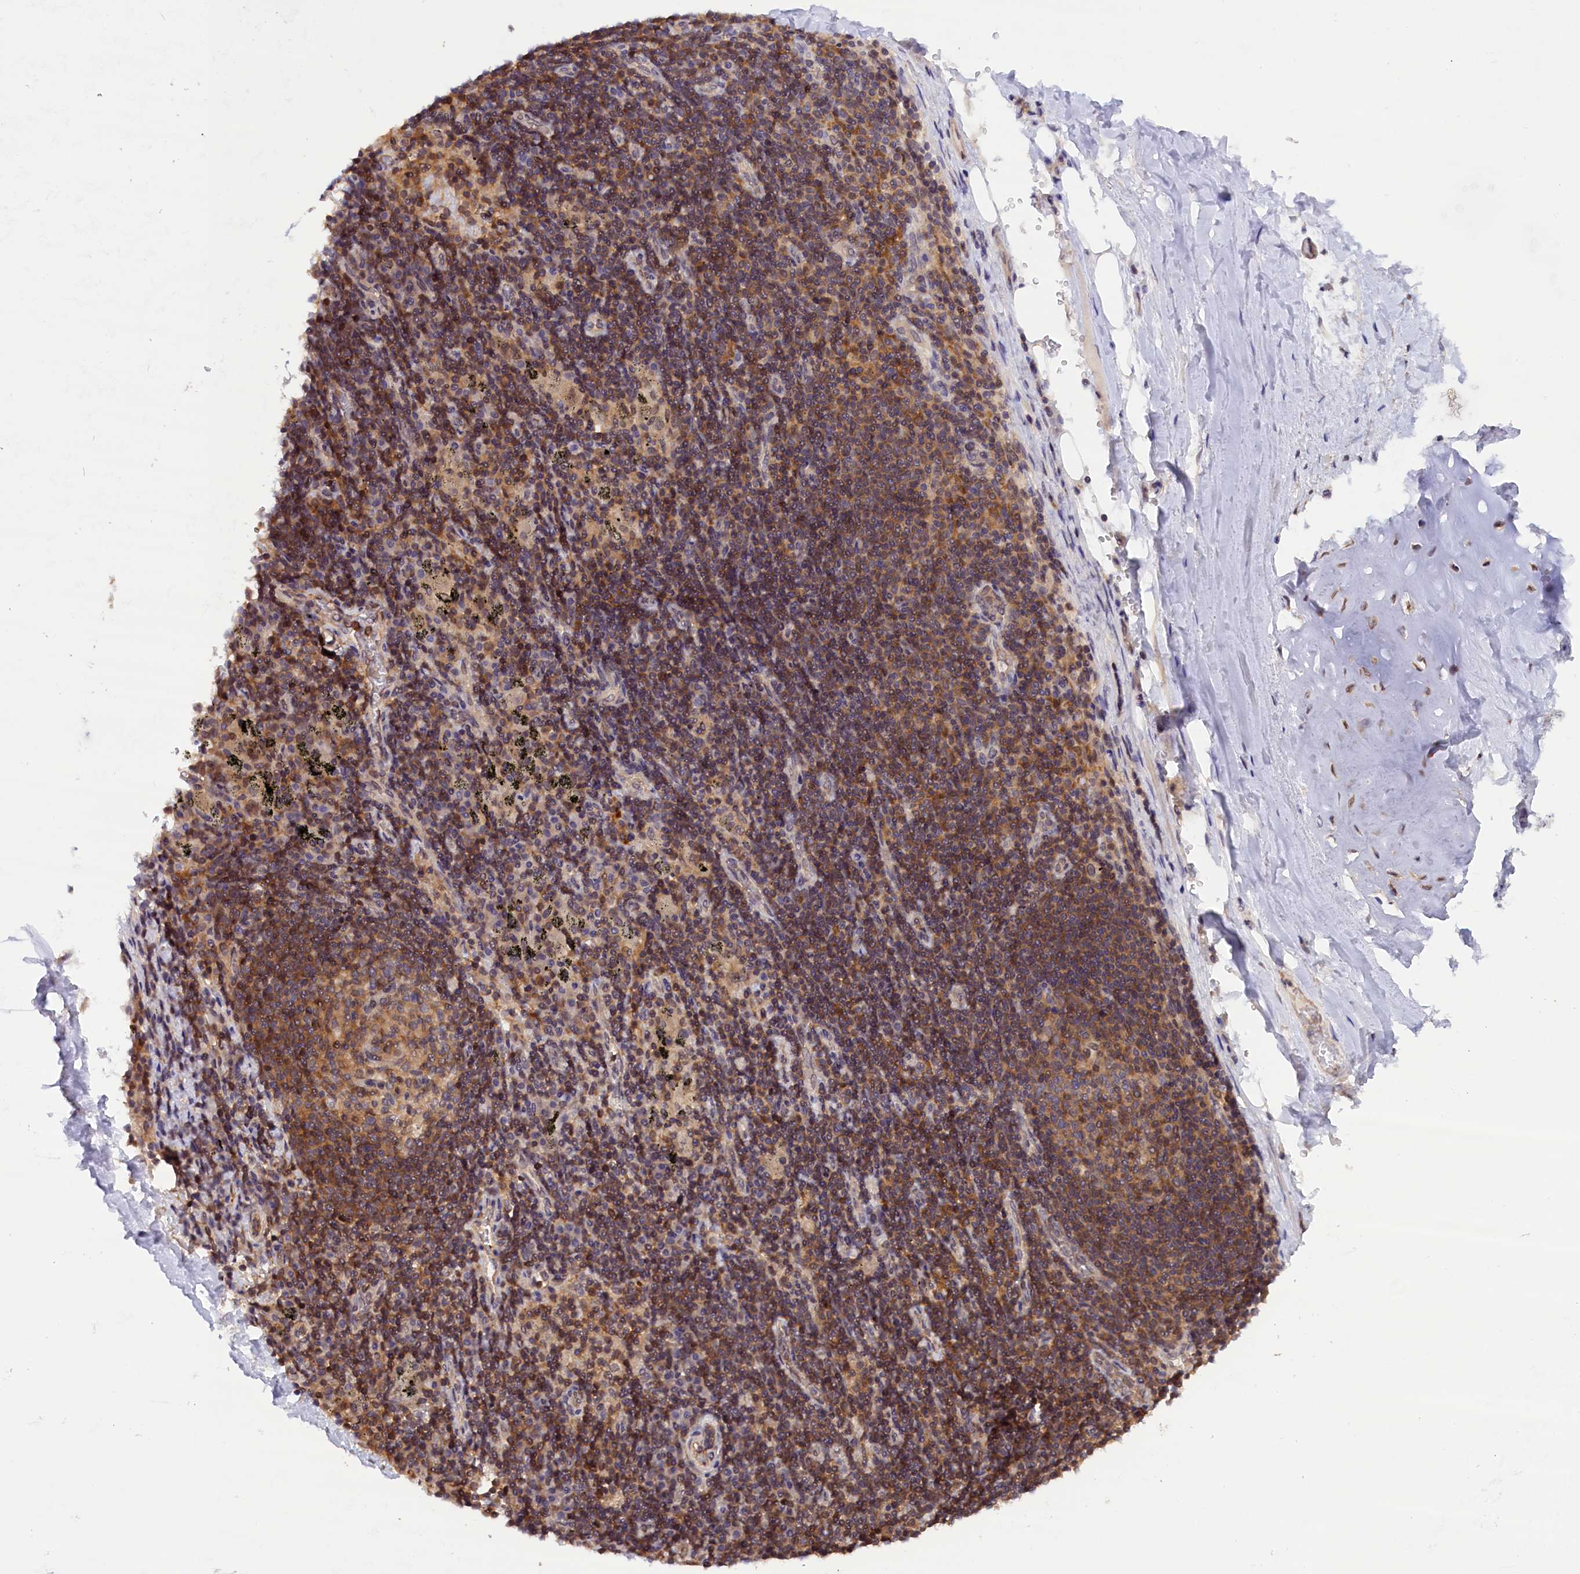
{"staining": {"intensity": "negative", "quantity": "none", "location": "none"}, "tissue": "adipose tissue", "cell_type": "Adipocytes", "image_type": "normal", "snomed": [{"axis": "morphology", "description": "Normal tissue, NOS"}, {"axis": "topography", "description": "Lymph node"}, {"axis": "topography", "description": "Cartilage tissue"}, {"axis": "topography", "description": "Bronchus"}], "caption": "This micrograph is of unremarkable adipose tissue stained with IHC to label a protein in brown with the nuclei are counter-stained blue. There is no staining in adipocytes. The staining was performed using DAB (3,3'-diaminobenzidine) to visualize the protein expression in brown, while the nuclei were stained in blue with hematoxylin (Magnification: 20x).", "gene": "TBCB", "patient": {"sex": "male", "age": 63}}